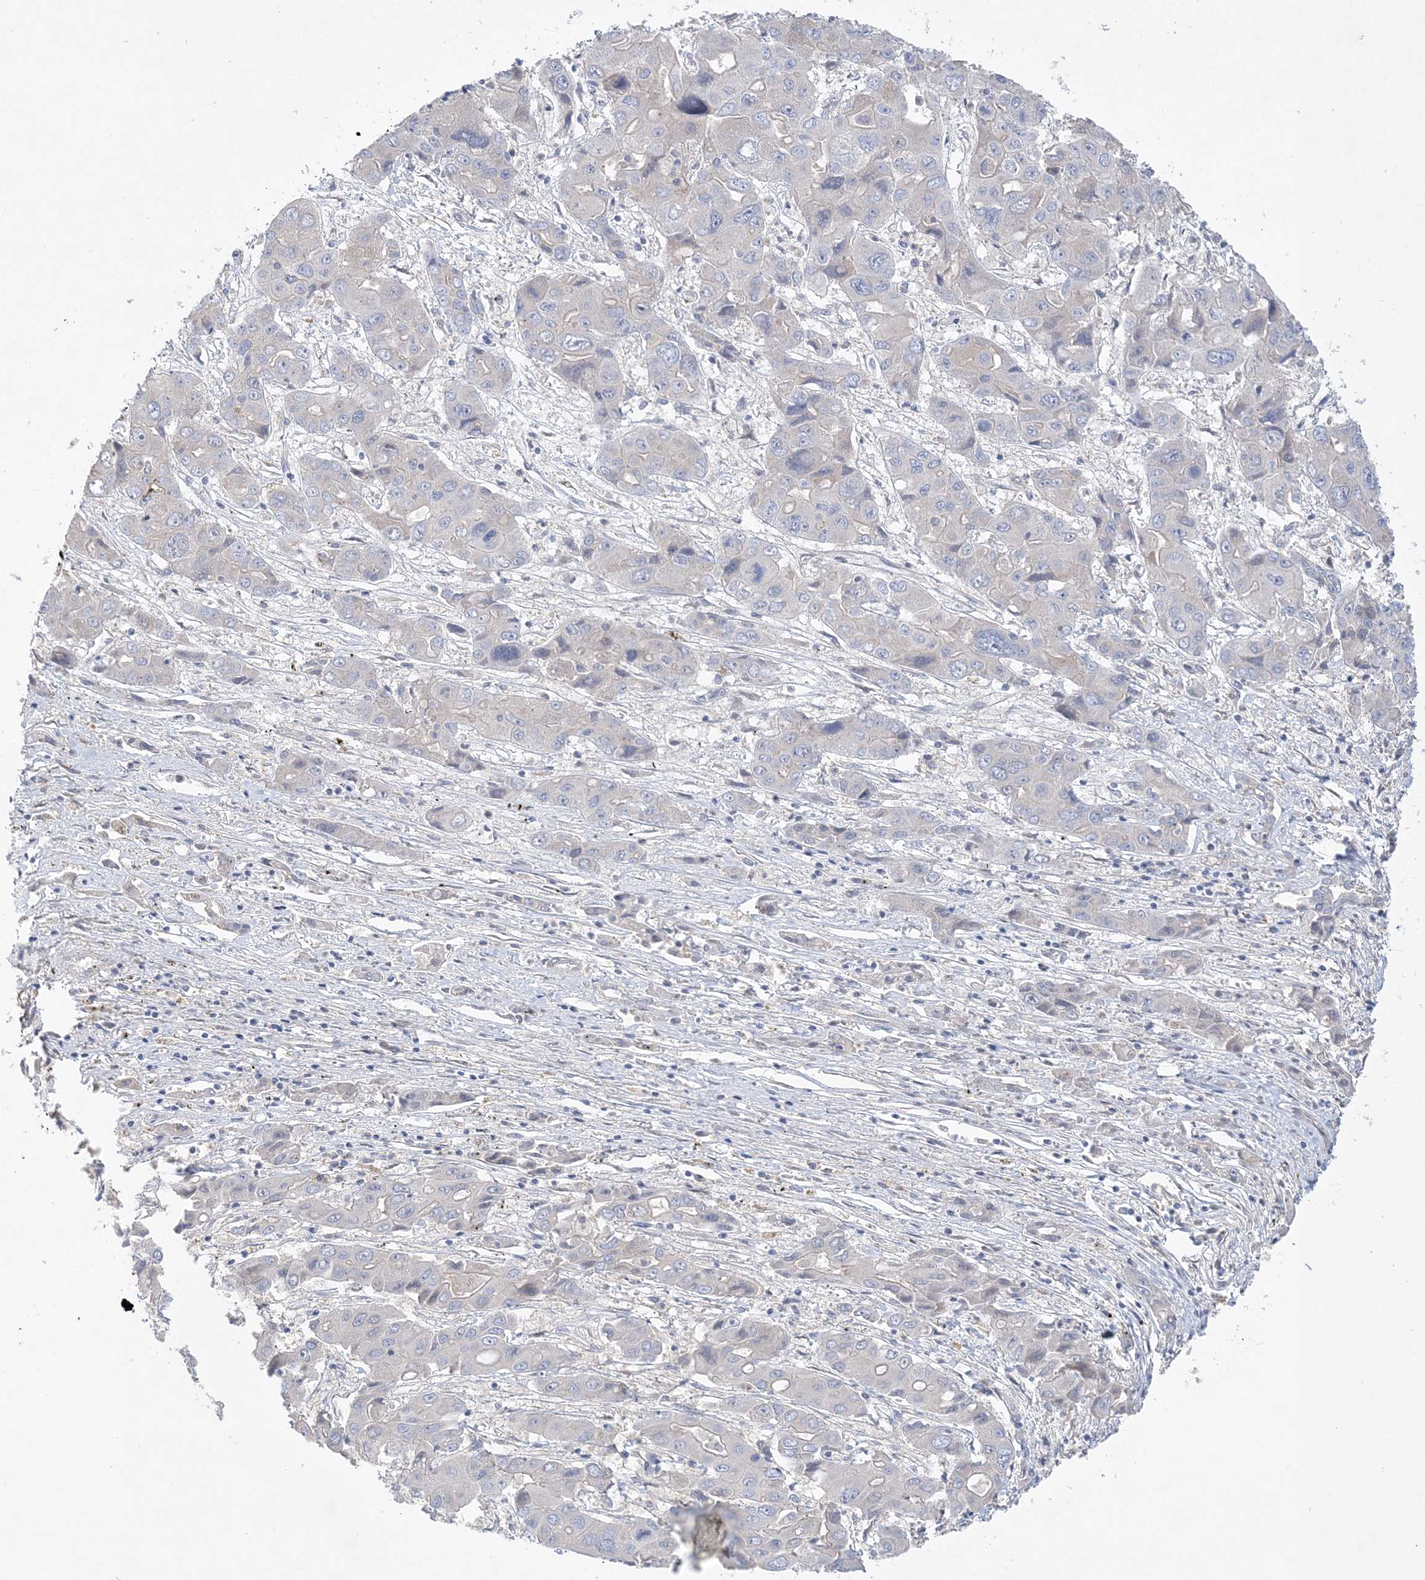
{"staining": {"intensity": "negative", "quantity": "none", "location": "none"}, "tissue": "liver cancer", "cell_type": "Tumor cells", "image_type": "cancer", "snomed": [{"axis": "morphology", "description": "Cholangiocarcinoma"}, {"axis": "topography", "description": "Liver"}], "caption": "Immunohistochemistry photomicrograph of neoplastic tissue: liver cancer (cholangiocarcinoma) stained with DAB (3,3'-diaminobenzidine) shows no significant protein positivity in tumor cells.", "gene": "ANKRD35", "patient": {"sex": "male", "age": 67}}